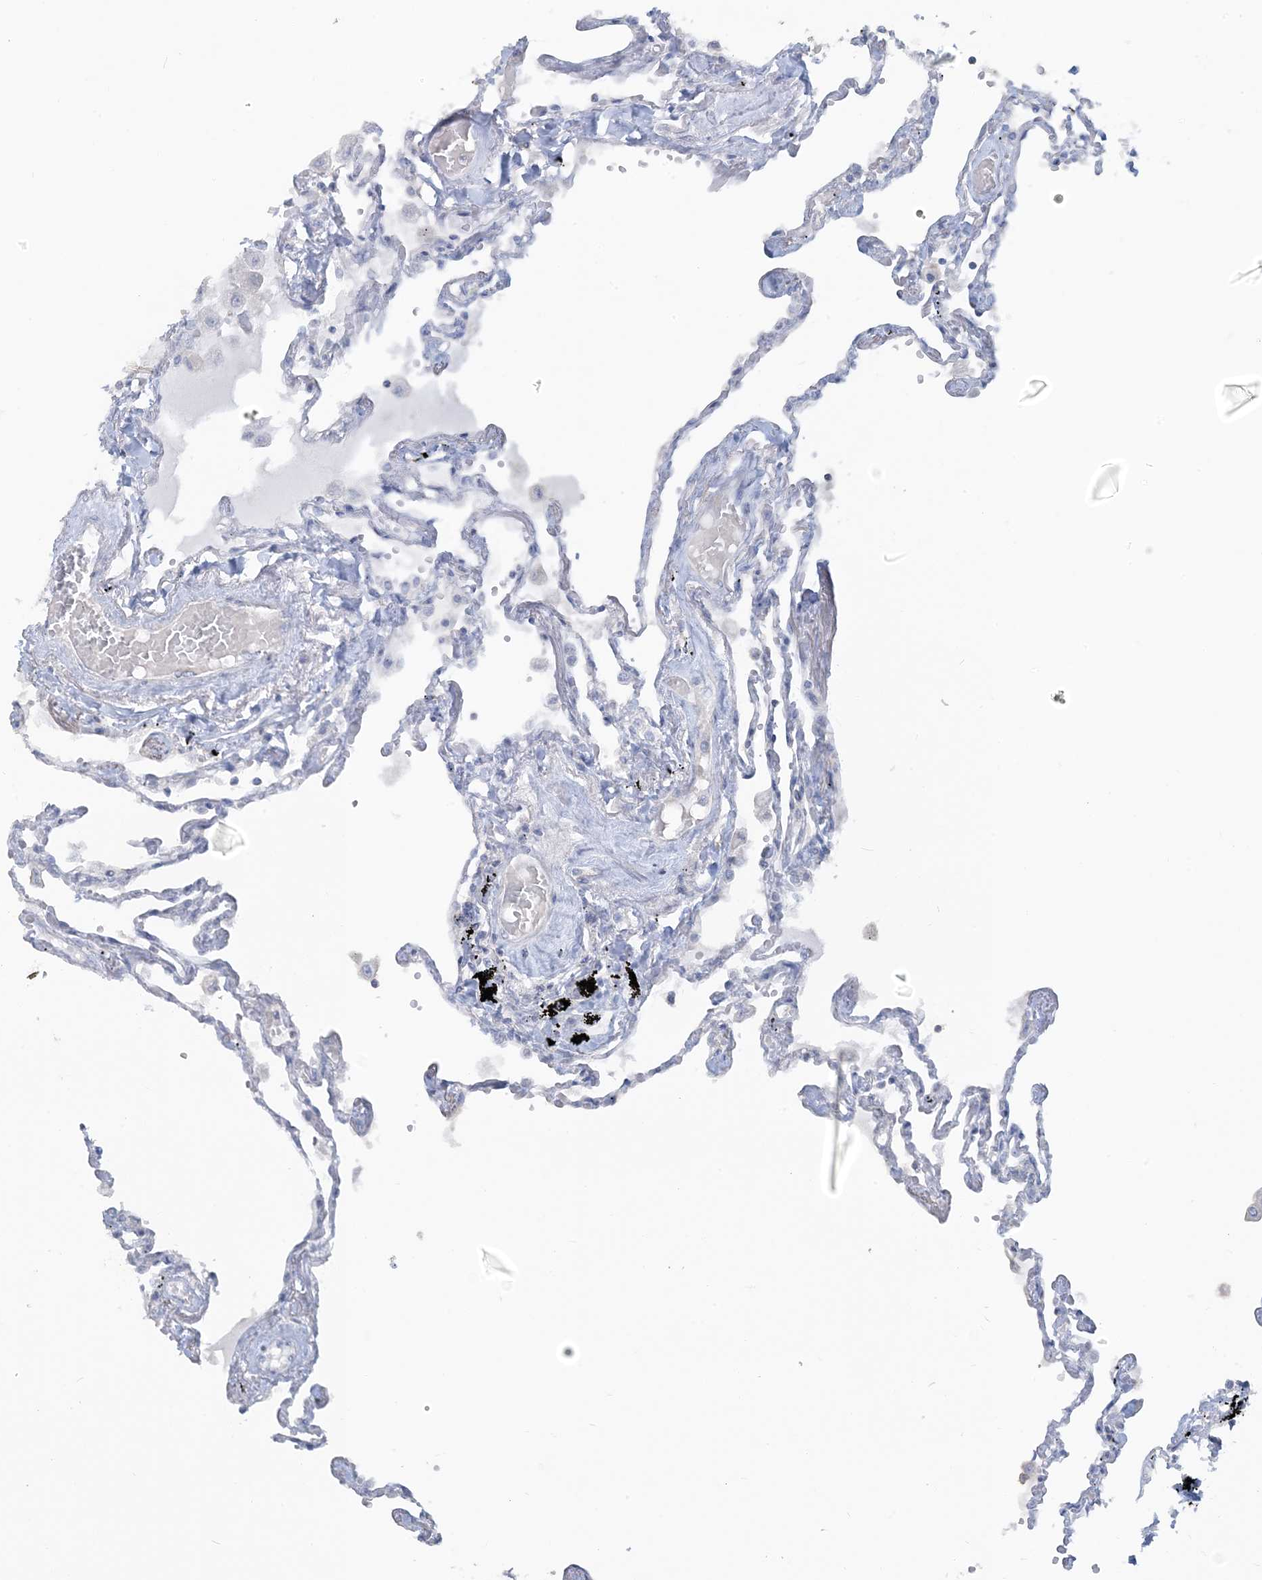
{"staining": {"intensity": "negative", "quantity": "none", "location": "none"}, "tissue": "lung", "cell_type": "Alveolar cells", "image_type": "normal", "snomed": [{"axis": "morphology", "description": "Normal tissue, NOS"}, {"axis": "topography", "description": "Lung"}], "caption": "The histopathology image demonstrates no staining of alveolar cells in unremarkable lung. (DAB immunohistochemistry, high magnification).", "gene": "NPHS2", "patient": {"sex": "female", "age": 67}}